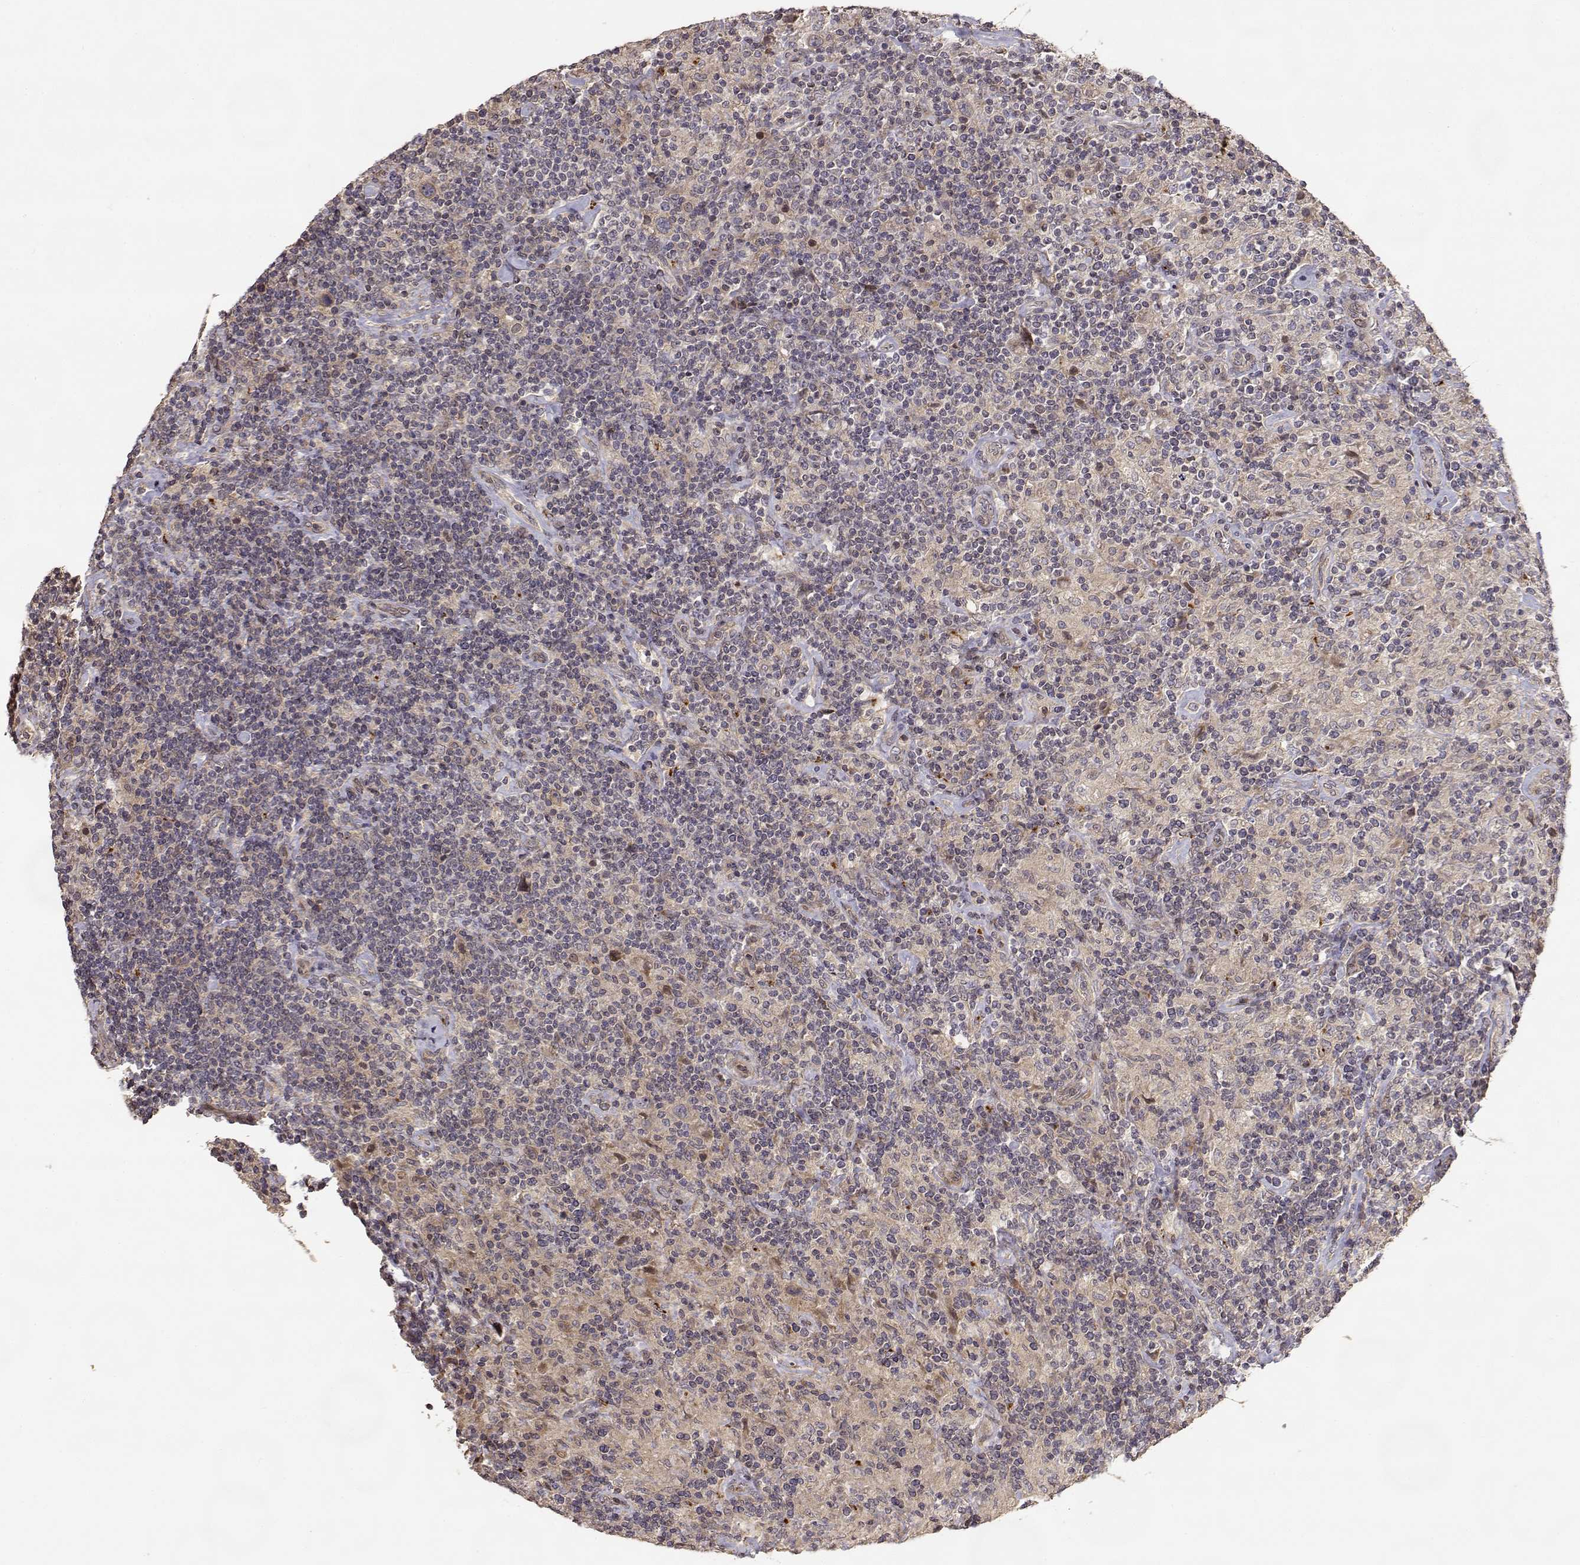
{"staining": {"intensity": "weak", "quantity": ">75%", "location": "cytoplasmic/membranous"}, "tissue": "lymphoma", "cell_type": "Tumor cells", "image_type": "cancer", "snomed": [{"axis": "morphology", "description": "Hodgkin's disease, NOS"}, {"axis": "topography", "description": "Lymph node"}], "caption": "This is a micrograph of immunohistochemistry staining of Hodgkin's disease, which shows weak expression in the cytoplasmic/membranous of tumor cells.", "gene": "PICK1", "patient": {"sex": "male", "age": 70}}